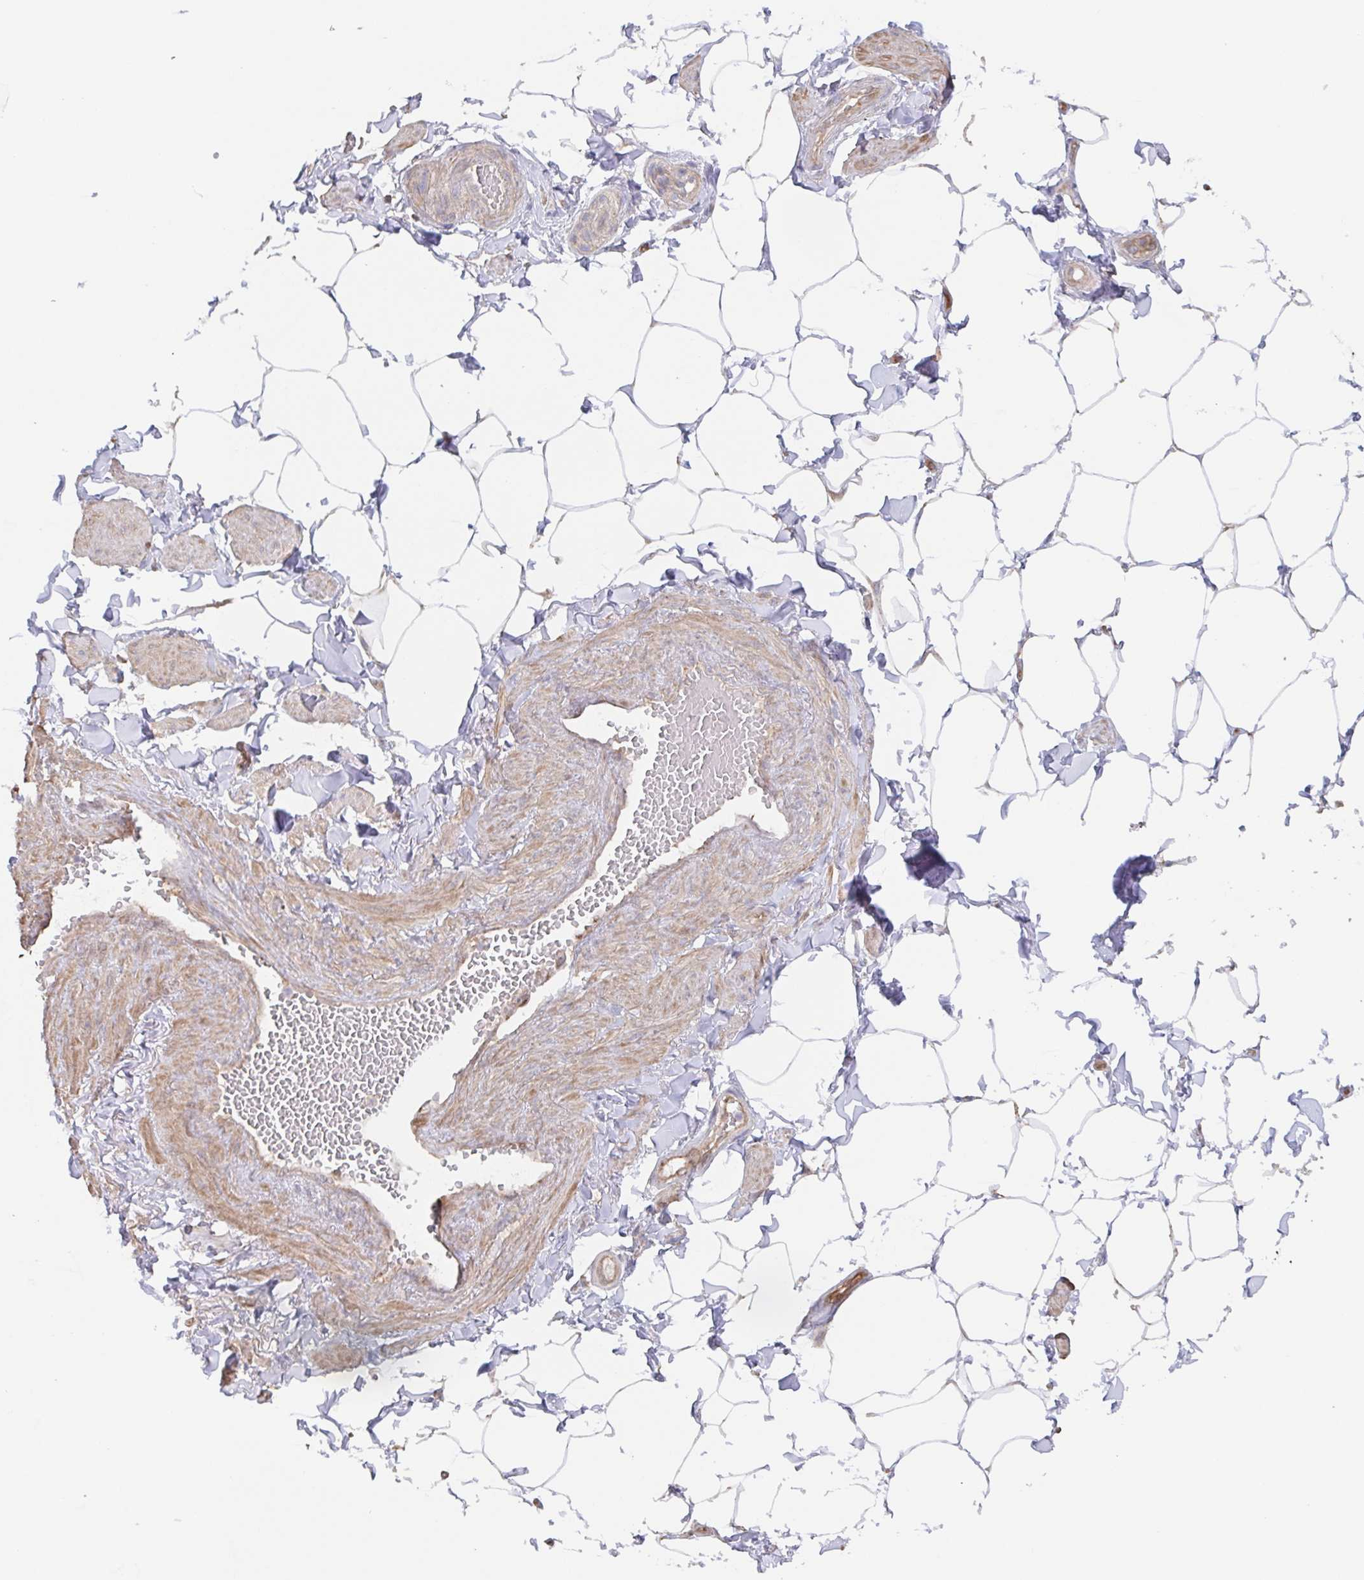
{"staining": {"intensity": "weak", "quantity": "<25%", "location": "cytoplasmic/membranous"}, "tissue": "adipose tissue", "cell_type": "Adipocytes", "image_type": "normal", "snomed": [{"axis": "morphology", "description": "Normal tissue, NOS"}, {"axis": "topography", "description": "Epididymis"}, {"axis": "topography", "description": "Peripheral nerve tissue"}], "caption": "The image exhibits no staining of adipocytes in unremarkable adipose tissue.", "gene": "AGFG2", "patient": {"sex": "male", "age": 32}}